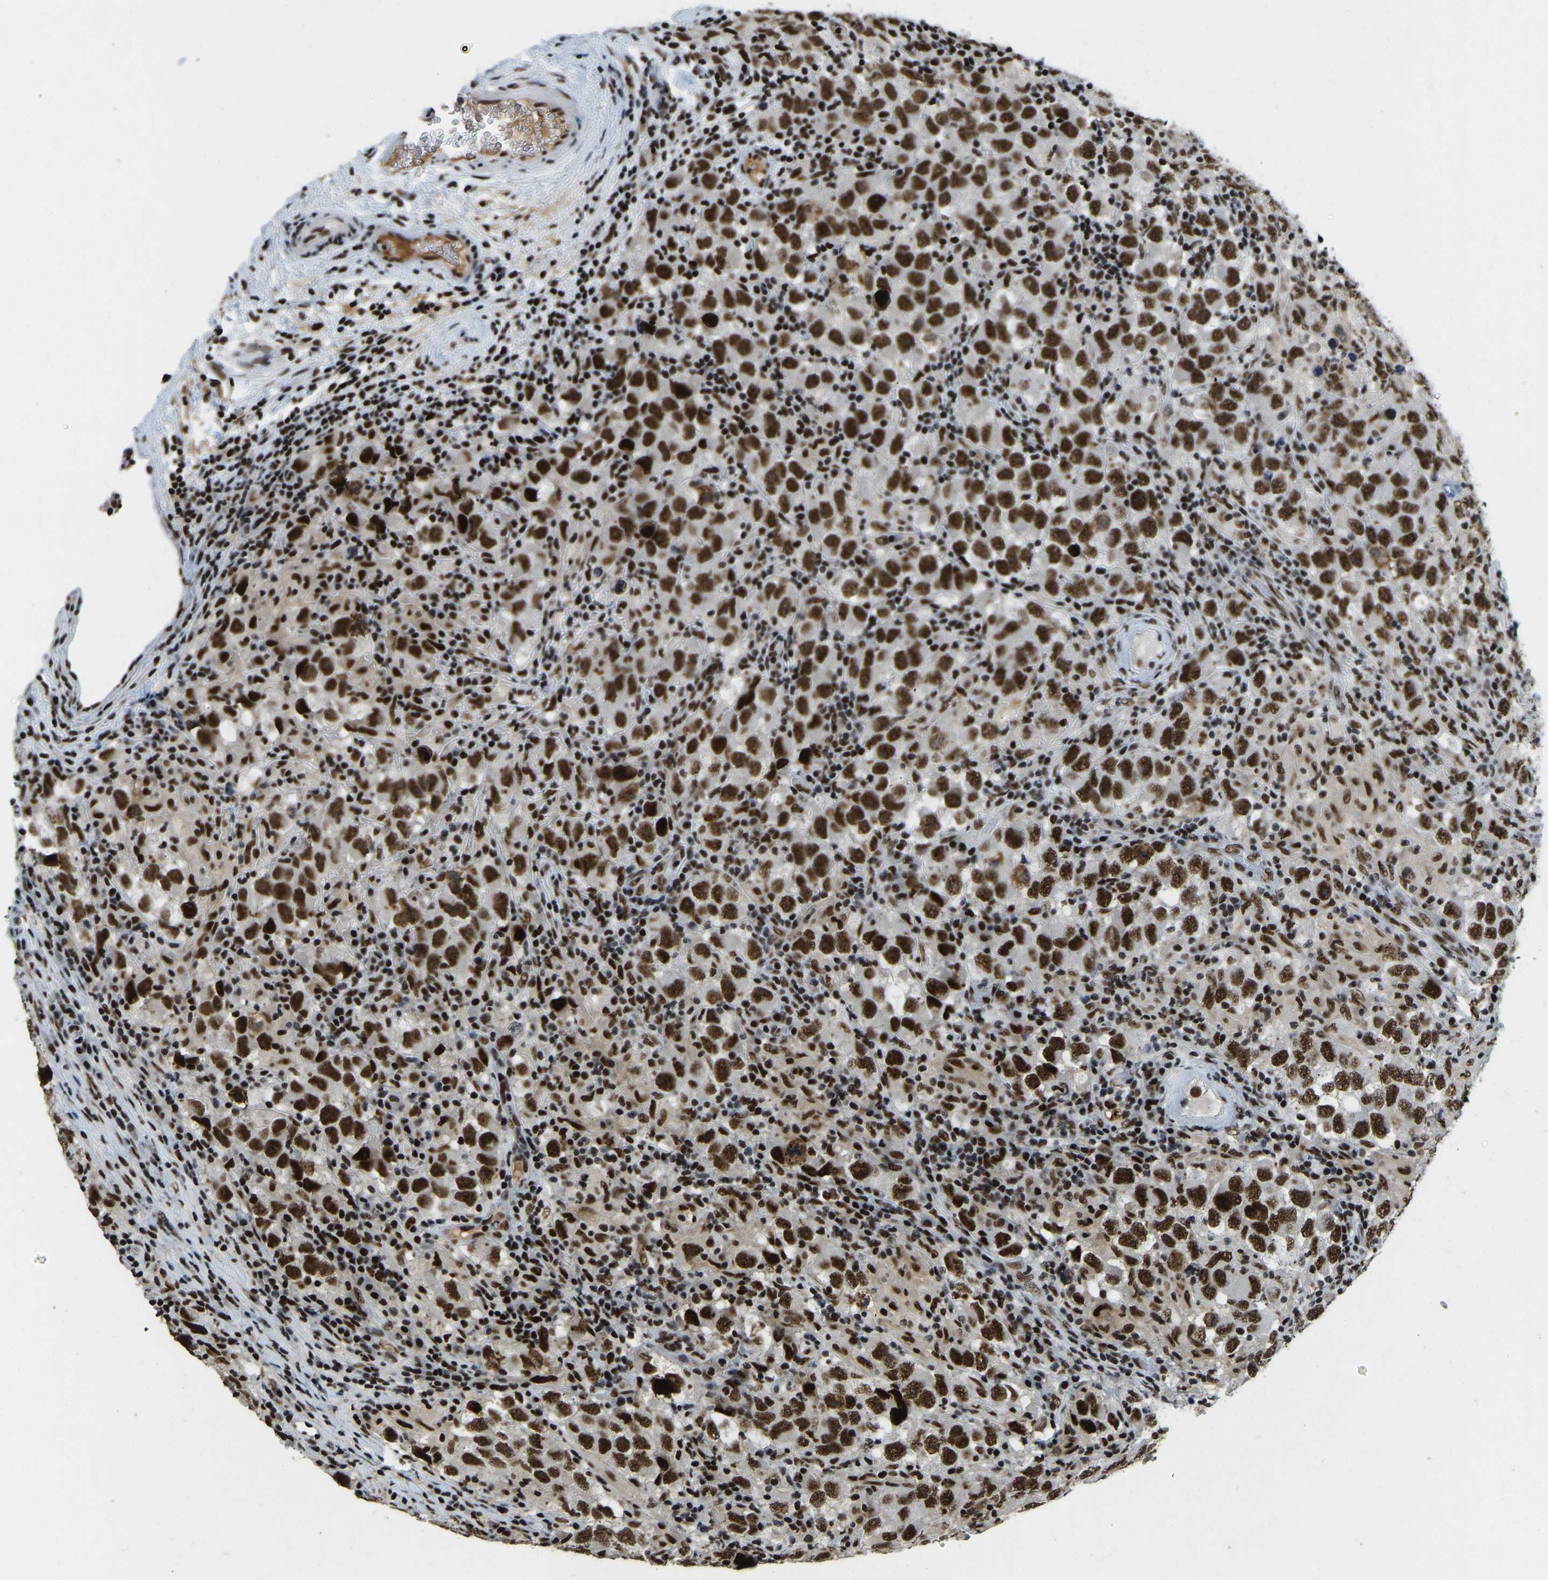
{"staining": {"intensity": "strong", "quantity": ">75%", "location": "nuclear"}, "tissue": "testis cancer", "cell_type": "Tumor cells", "image_type": "cancer", "snomed": [{"axis": "morphology", "description": "Carcinoma, Embryonal, NOS"}, {"axis": "topography", "description": "Testis"}], "caption": "Protein analysis of testis embryonal carcinoma tissue reveals strong nuclear positivity in about >75% of tumor cells.", "gene": "FOXK1", "patient": {"sex": "male", "age": 21}}